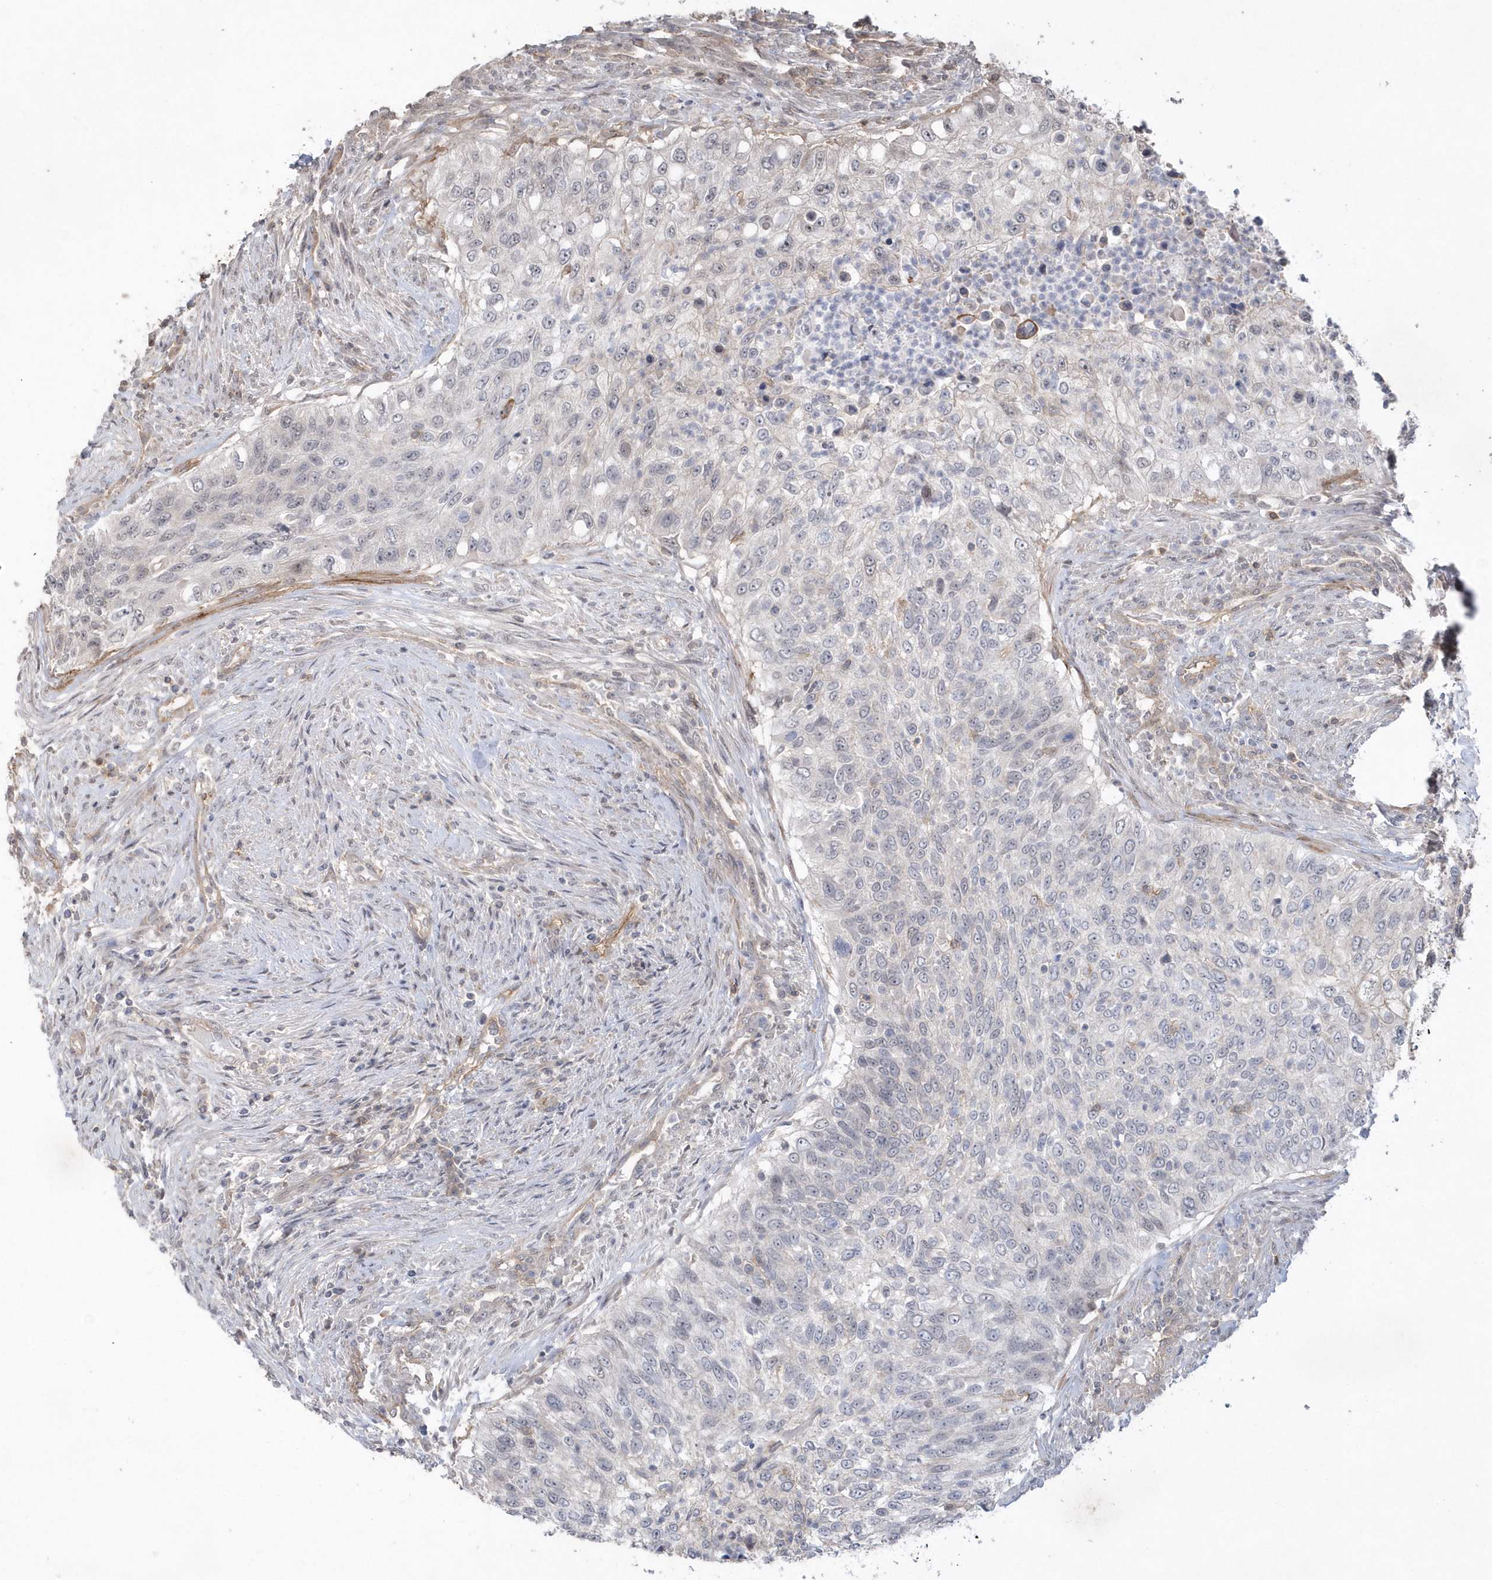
{"staining": {"intensity": "moderate", "quantity": "<25%", "location": "cytoplasmic/membranous"}, "tissue": "urothelial cancer", "cell_type": "Tumor cells", "image_type": "cancer", "snomed": [{"axis": "morphology", "description": "Urothelial carcinoma, High grade"}, {"axis": "topography", "description": "Urinary bladder"}], "caption": "High-grade urothelial carcinoma tissue shows moderate cytoplasmic/membranous expression in about <25% of tumor cells, visualized by immunohistochemistry.", "gene": "CRIP3", "patient": {"sex": "female", "age": 60}}